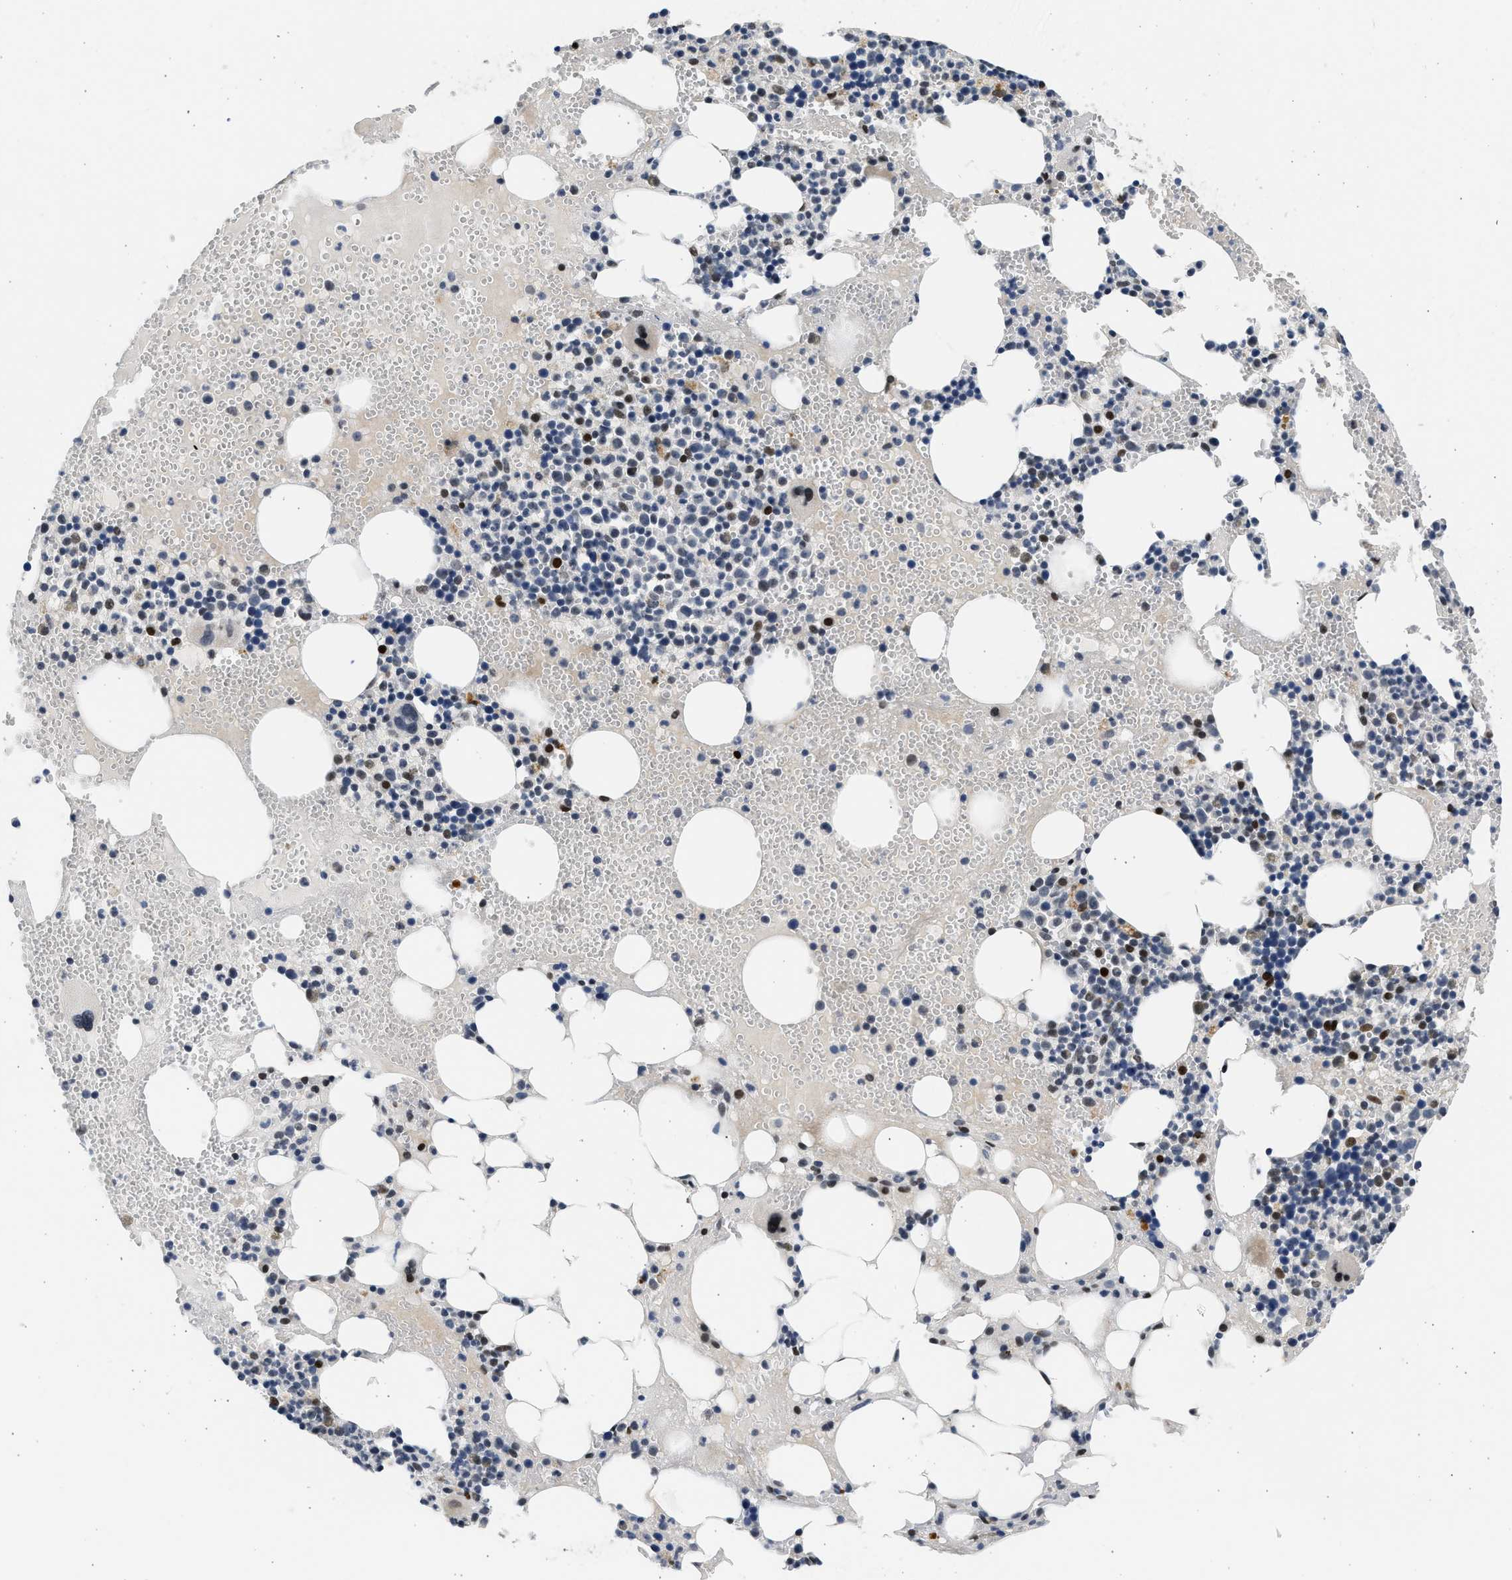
{"staining": {"intensity": "strong", "quantity": "<25%", "location": "nuclear"}, "tissue": "bone marrow", "cell_type": "Hematopoietic cells", "image_type": "normal", "snomed": [{"axis": "morphology", "description": "Normal tissue, NOS"}, {"axis": "morphology", "description": "Inflammation, NOS"}, {"axis": "topography", "description": "Bone marrow"}], "caption": "Benign bone marrow reveals strong nuclear positivity in approximately <25% of hematopoietic cells.", "gene": "HMGN3", "patient": {"sex": "female", "age": 78}}